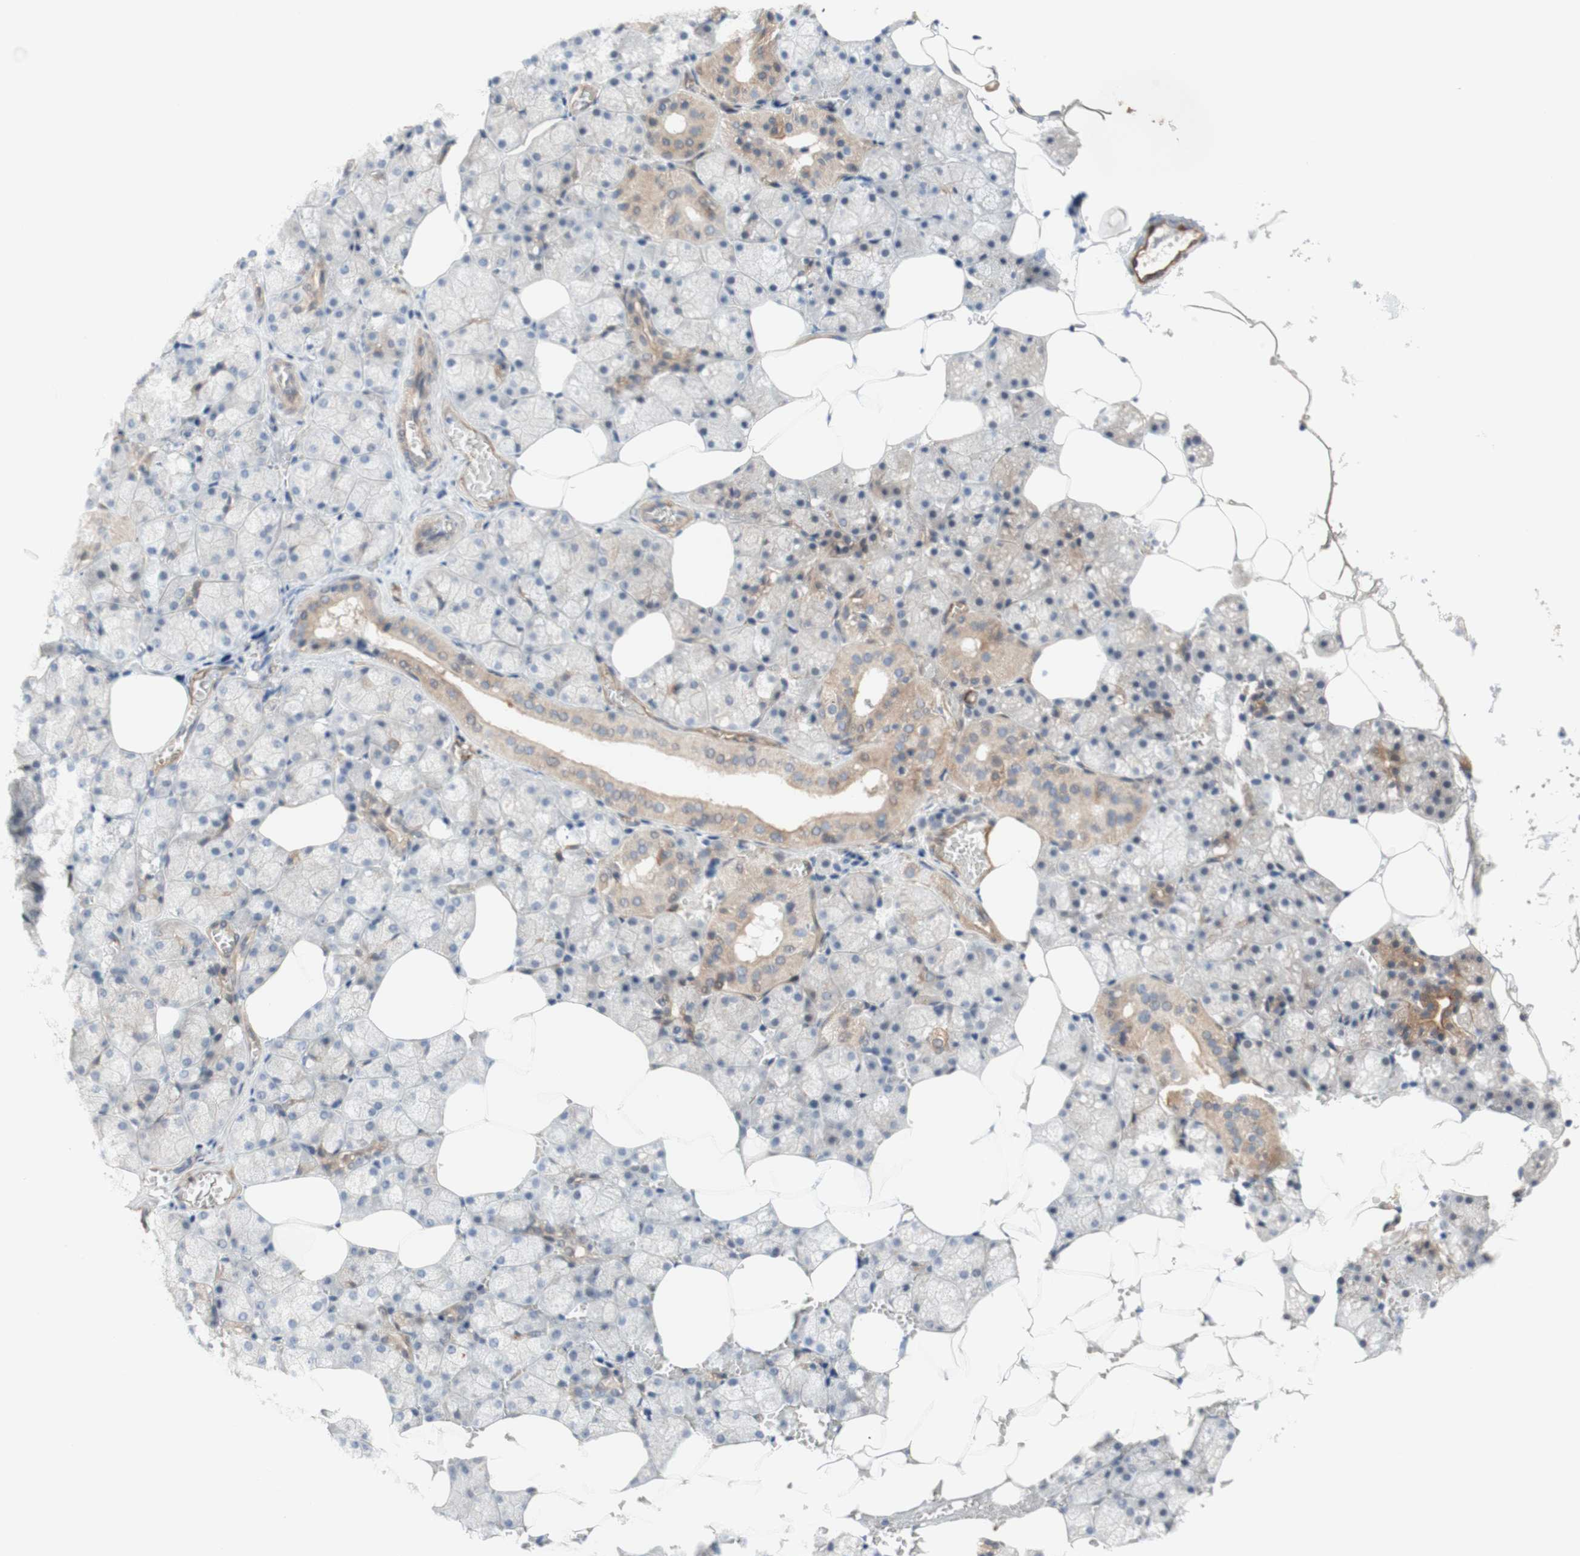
{"staining": {"intensity": "moderate", "quantity": "25%-75%", "location": "cytoplasmic/membranous"}, "tissue": "salivary gland", "cell_type": "Glandular cells", "image_type": "normal", "snomed": [{"axis": "morphology", "description": "Normal tissue, NOS"}, {"axis": "topography", "description": "Salivary gland"}], "caption": "Immunohistochemical staining of benign salivary gland reveals 25%-75% levels of moderate cytoplasmic/membranous protein positivity in approximately 25%-75% of glandular cells.", "gene": "CNN3", "patient": {"sex": "male", "age": 62}}